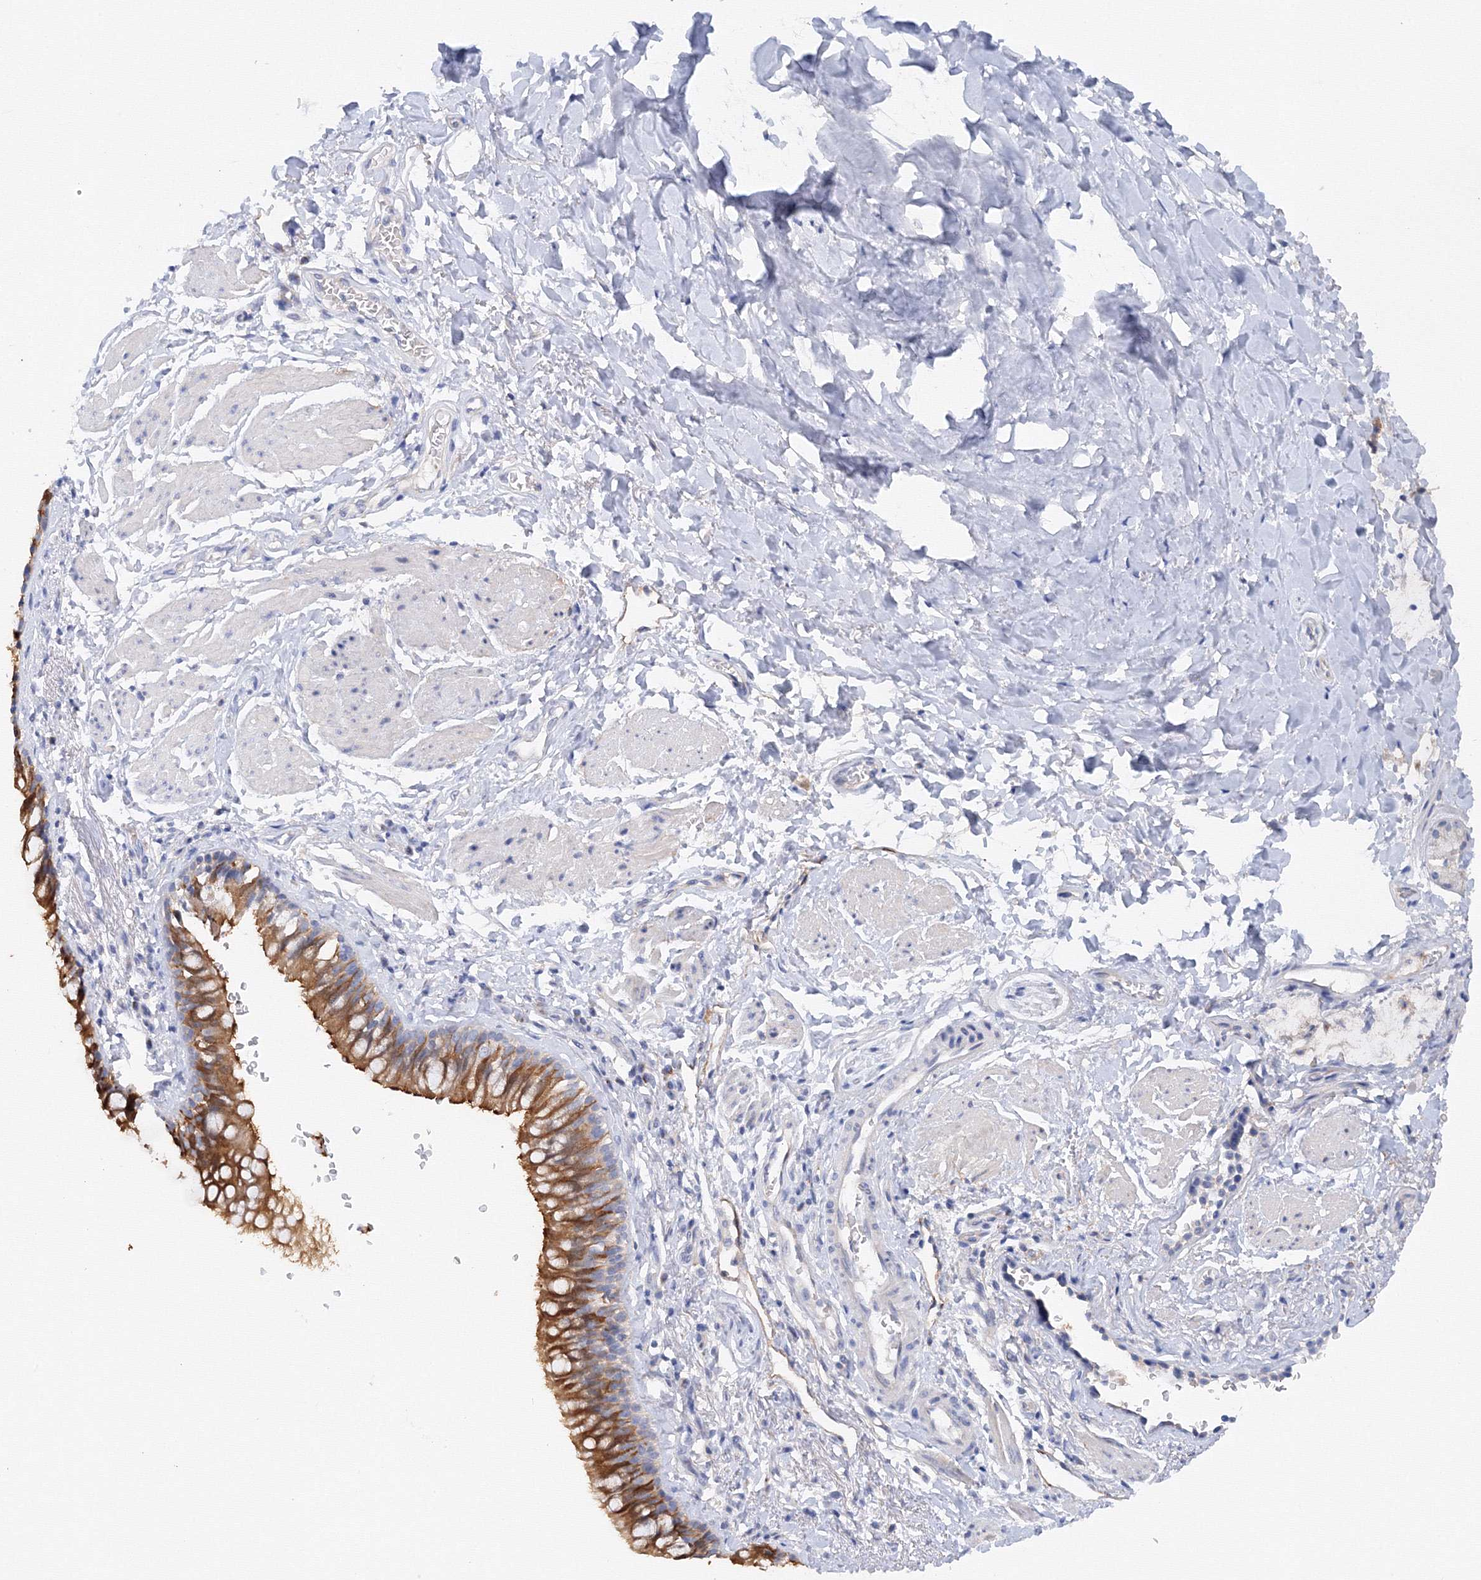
{"staining": {"intensity": "moderate", "quantity": ">75%", "location": "cytoplasmic/membranous"}, "tissue": "bronchus", "cell_type": "Respiratory epithelial cells", "image_type": "normal", "snomed": [{"axis": "morphology", "description": "Normal tissue, NOS"}, {"axis": "topography", "description": "Cartilage tissue"}, {"axis": "topography", "description": "Bronchus"}], "caption": "DAB immunohistochemical staining of benign human bronchus shows moderate cytoplasmic/membranous protein staining in about >75% of respiratory epithelial cells. (DAB (3,3'-diaminobenzidine) = brown stain, brightfield microscopy at high magnification).", "gene": "TAMM41", "patient": {"sex": "female", "age": 36}}